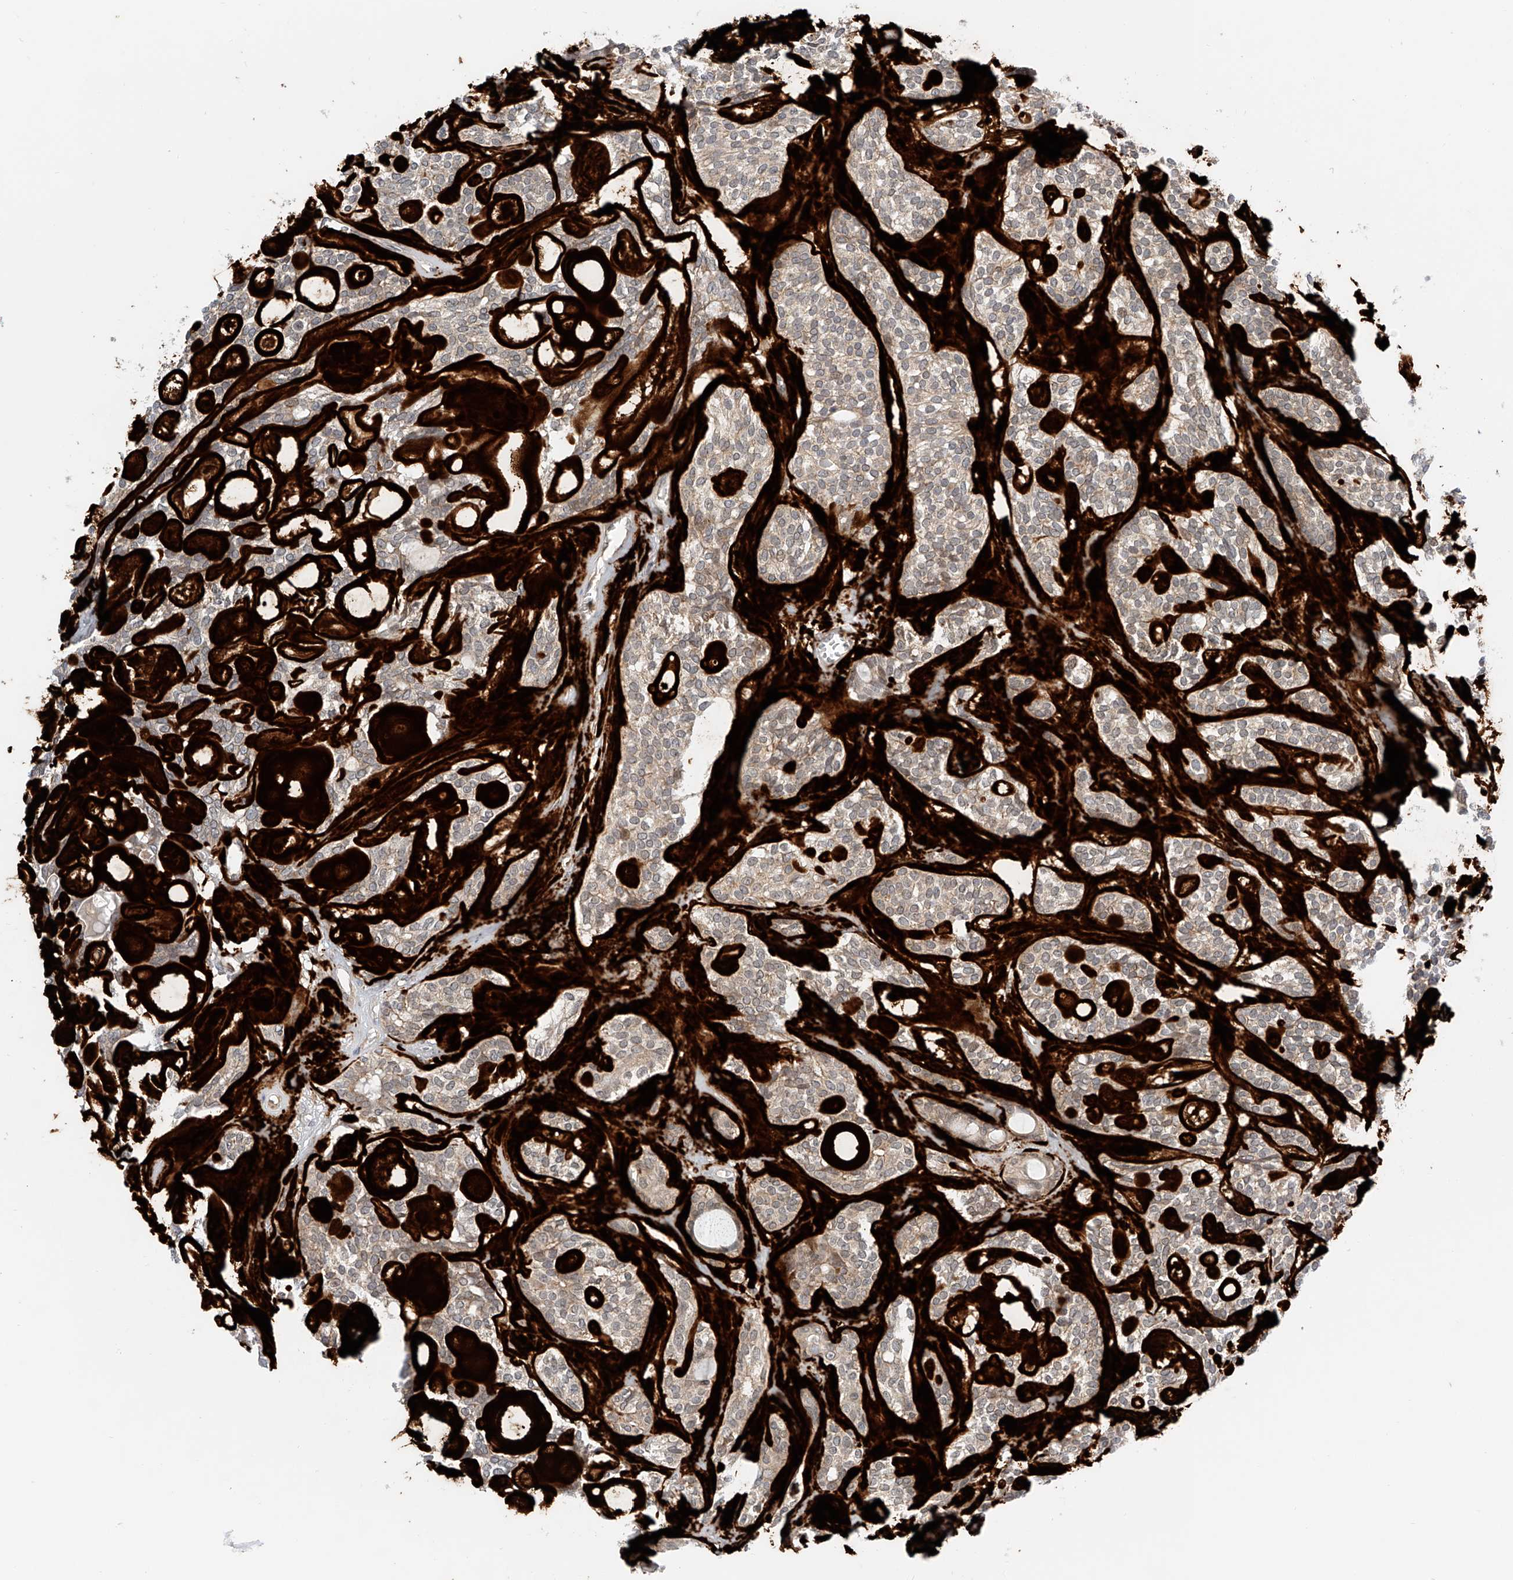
{"staining": {"intensity": "weak", "quantity": "<25%", "location": "cytoplasmic/membranous"}, "tissue": "head and neck cancer", "cell_type": "Tumor cells", "image_type": "cancer", "snomed": [{"axis": "morphology", "description": "Adenocarcinoma, NOS"}, {"axis": "topography", "description": "Head-Neck"}], "caption": "IHC image of head and neck adenocarcinoma stained for a protein (brown), which demonstrates no positivity in tumor cells. Brightfield microscopy of immunohistochemistry stained with DAB (3,3'-diaminobenzidine) (brown) and hematoxylin (blue), captured at high magnification.", "gene": "MFN2", "patient": {"sex": "male", "age": 66}}